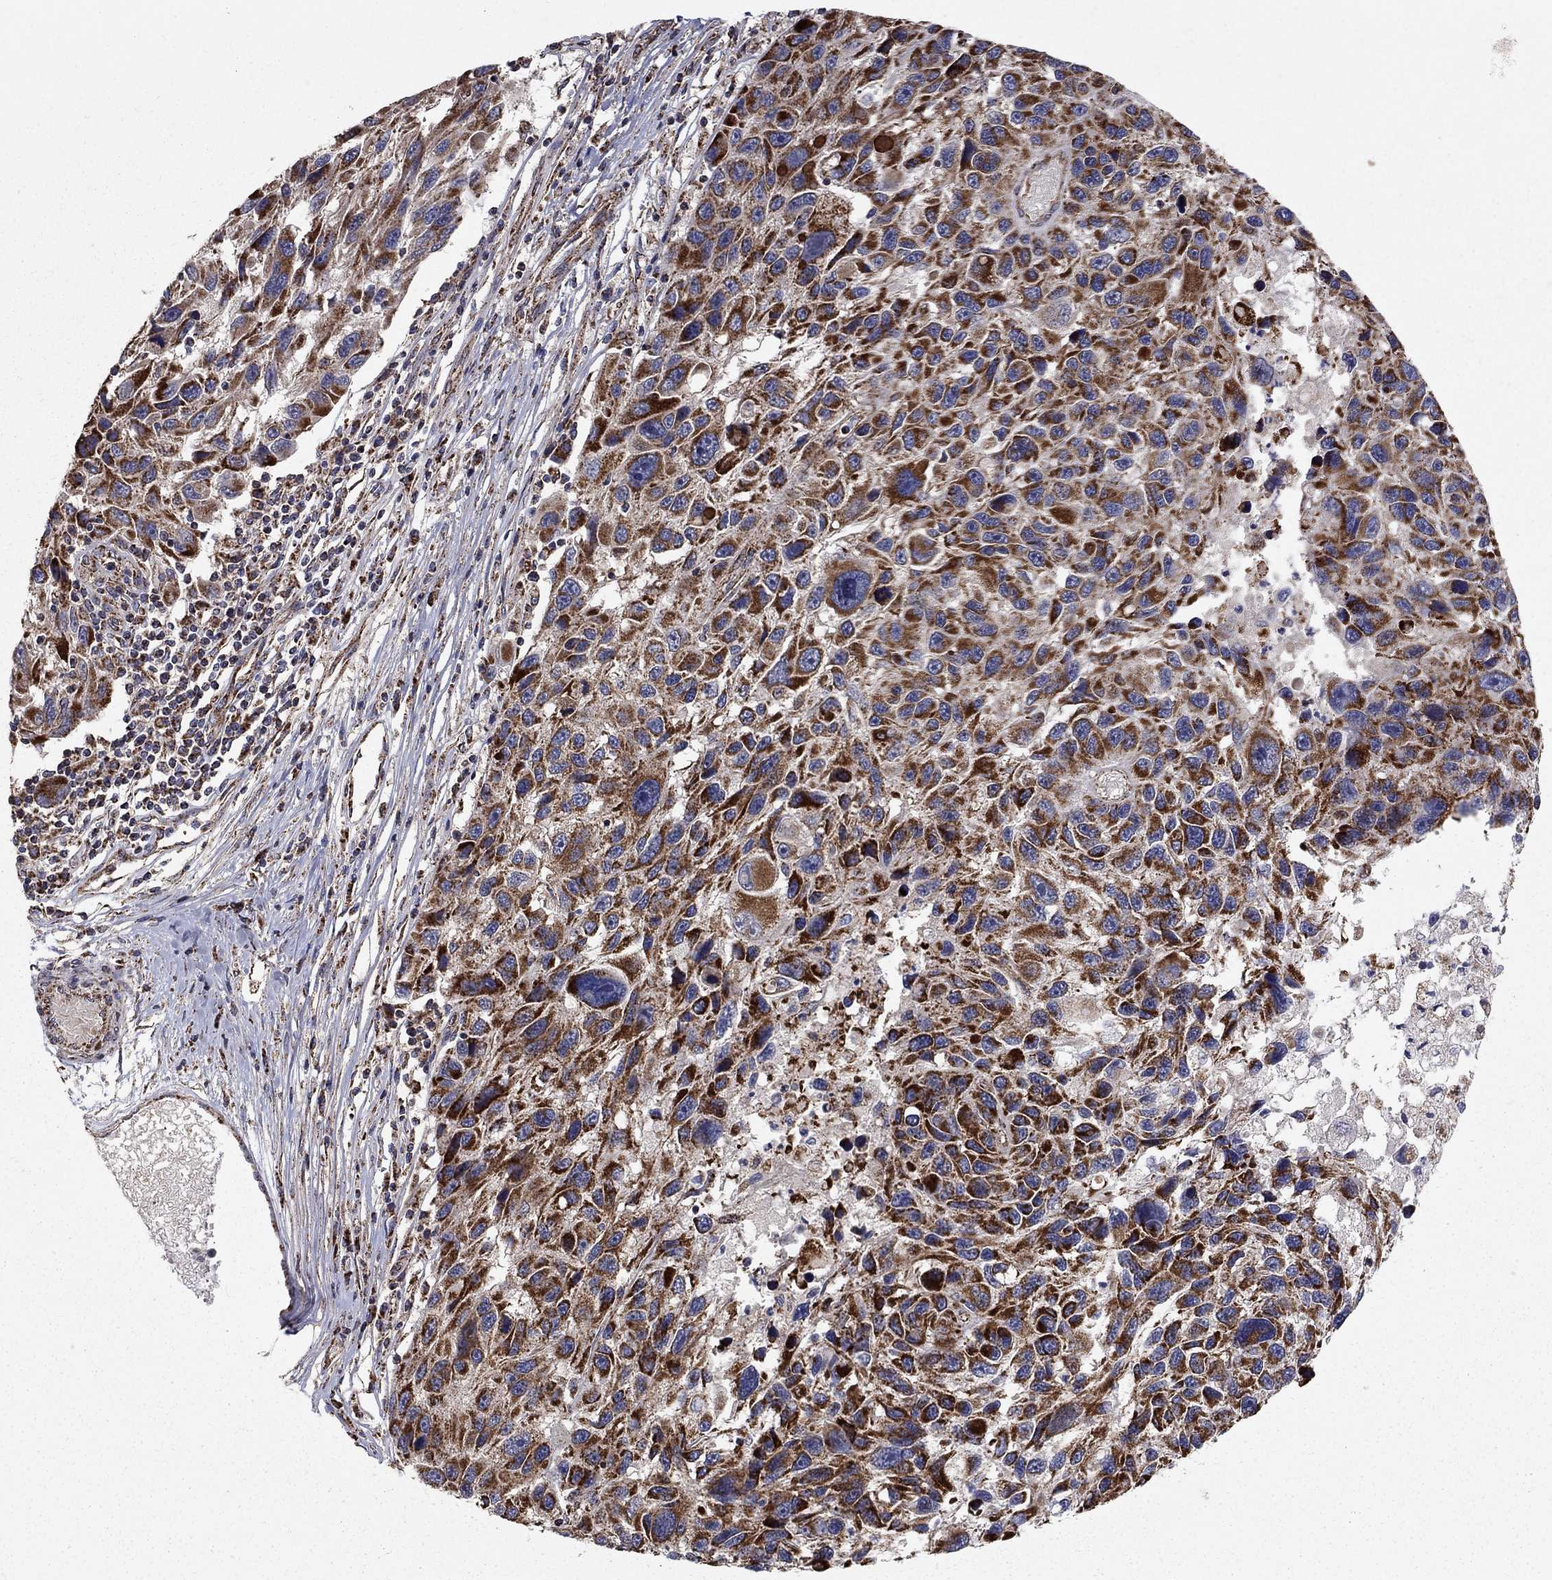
{"staining": {"intensity": "strong", "quantity": ">75%", "location": "cytoplasmic/membranous"}, "tissue": "melanoma", "cell_type": "Tumor cells", "image_type": "cancer", "snomed": [{"axis": "morphology", "description": "Malignant melanoma, NOS"}, {"axis": "topography", "description": "Skin"}], "caption": "Immunohistochemical staining of human melanoma reveals high levels of strong cytoplasmic/membranous protein staining in approximately >75% of tumor cells.", "gene": "NDUFS8", "patient": {"sex": "male", "age": 53}}